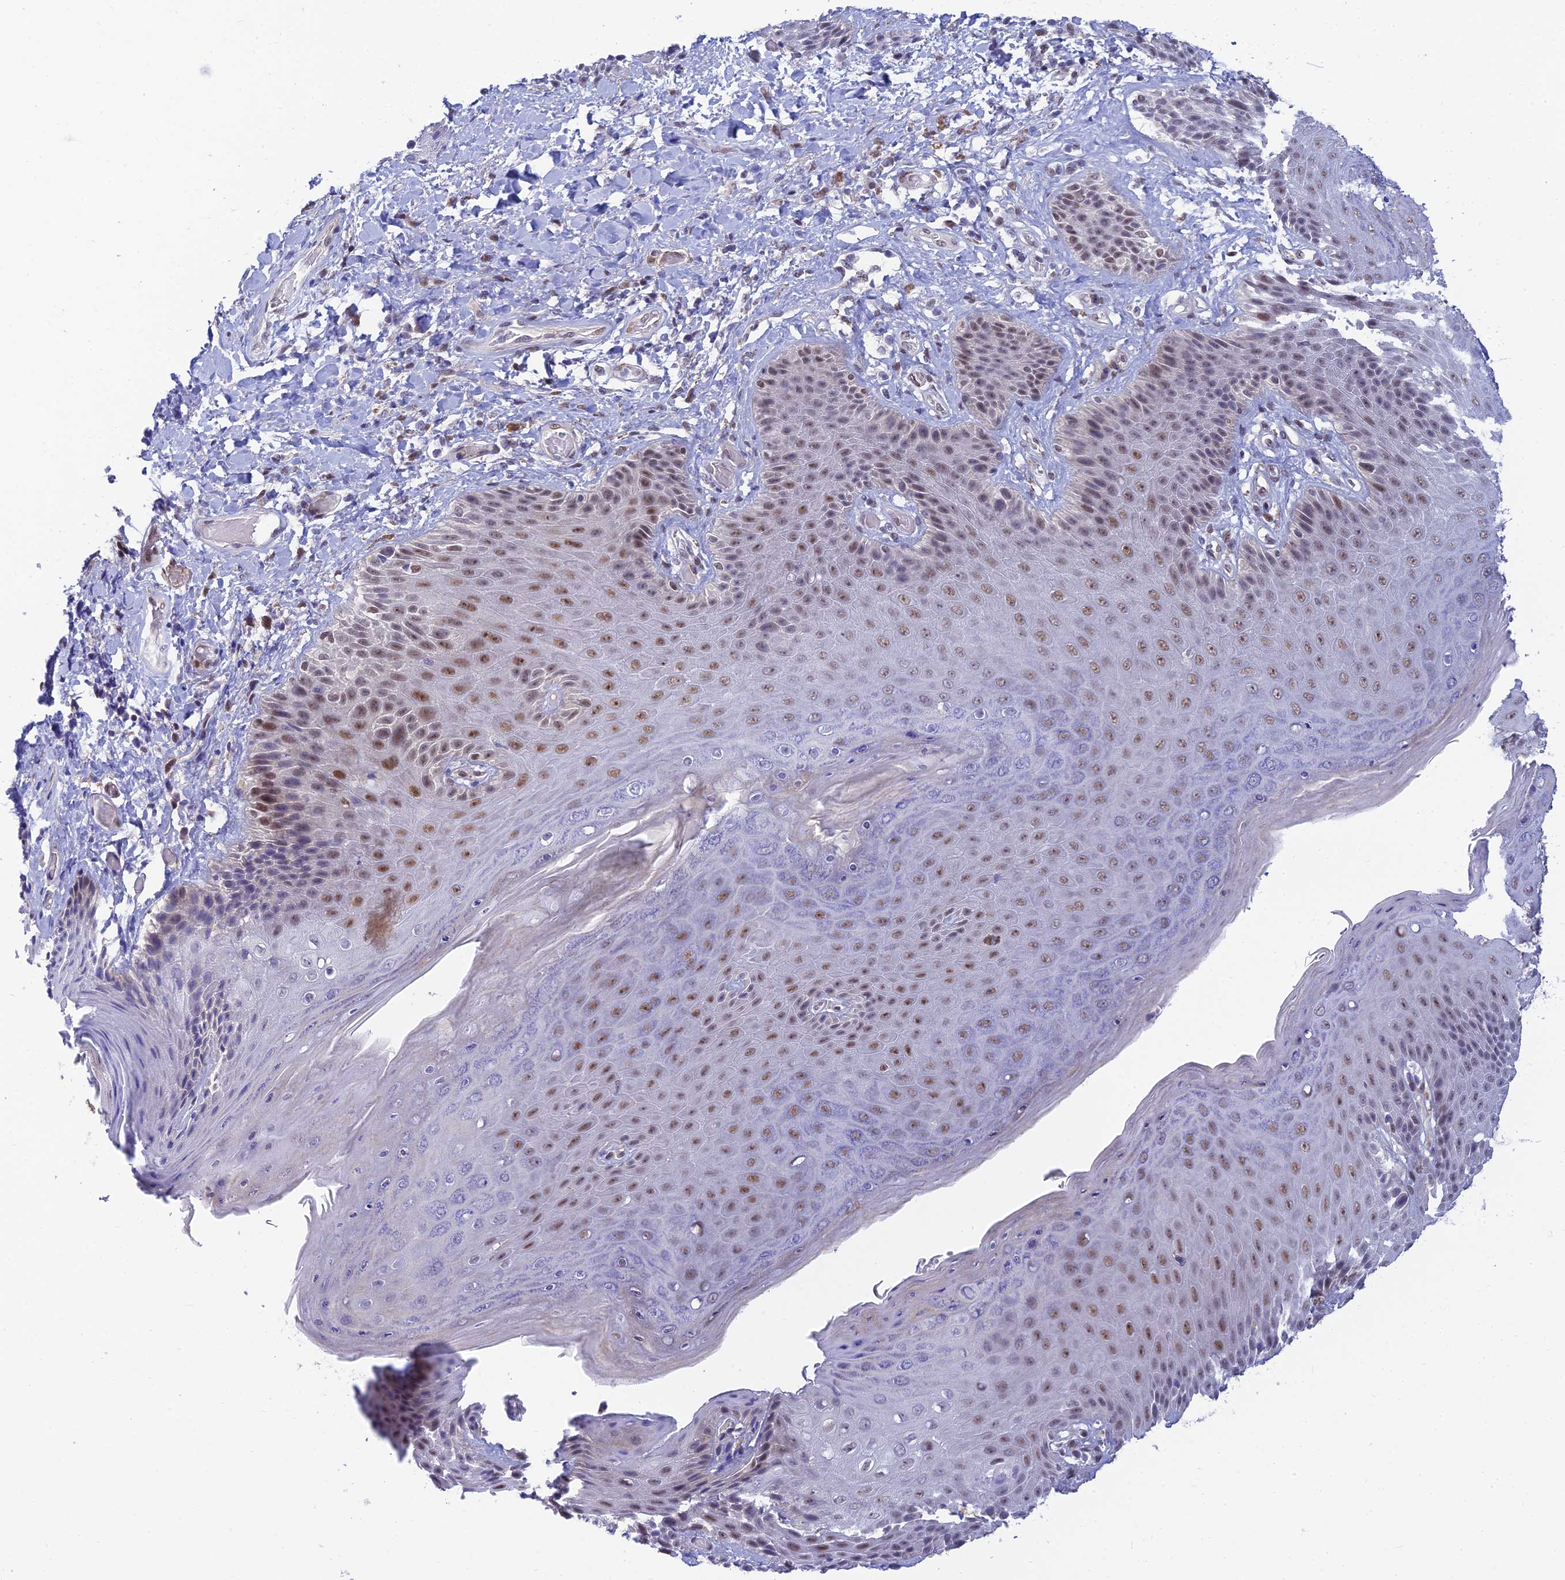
{"staining": {"intensity": "moderate", "quantity": "25%-75%", "location": "nuclear"}, "tissue": "skin", "cell_type": "Epidermal cells", "image_type": "normal", "snomed": [{"axis": "morphology", "description": "Normal tissue, NOS"}, {"axis": "topography", "description": "Anal"}], "caption": "High-magnification brightfield microscopy of unremarkable skin stained with DAB (3,3'-diaminobenzidine) (brown) and counterstained with hematoxylin (blue). epidermal cells exhibit moderate nuclear positivity is seen in approximately25%-75% of cells. The staining is performed using DAB brown chromogen to label protein expression. The nuclei are counter-stained blue using hematoxylin.", "gene": "CLK4", "patient": {"sex": "female", "age": 89}}